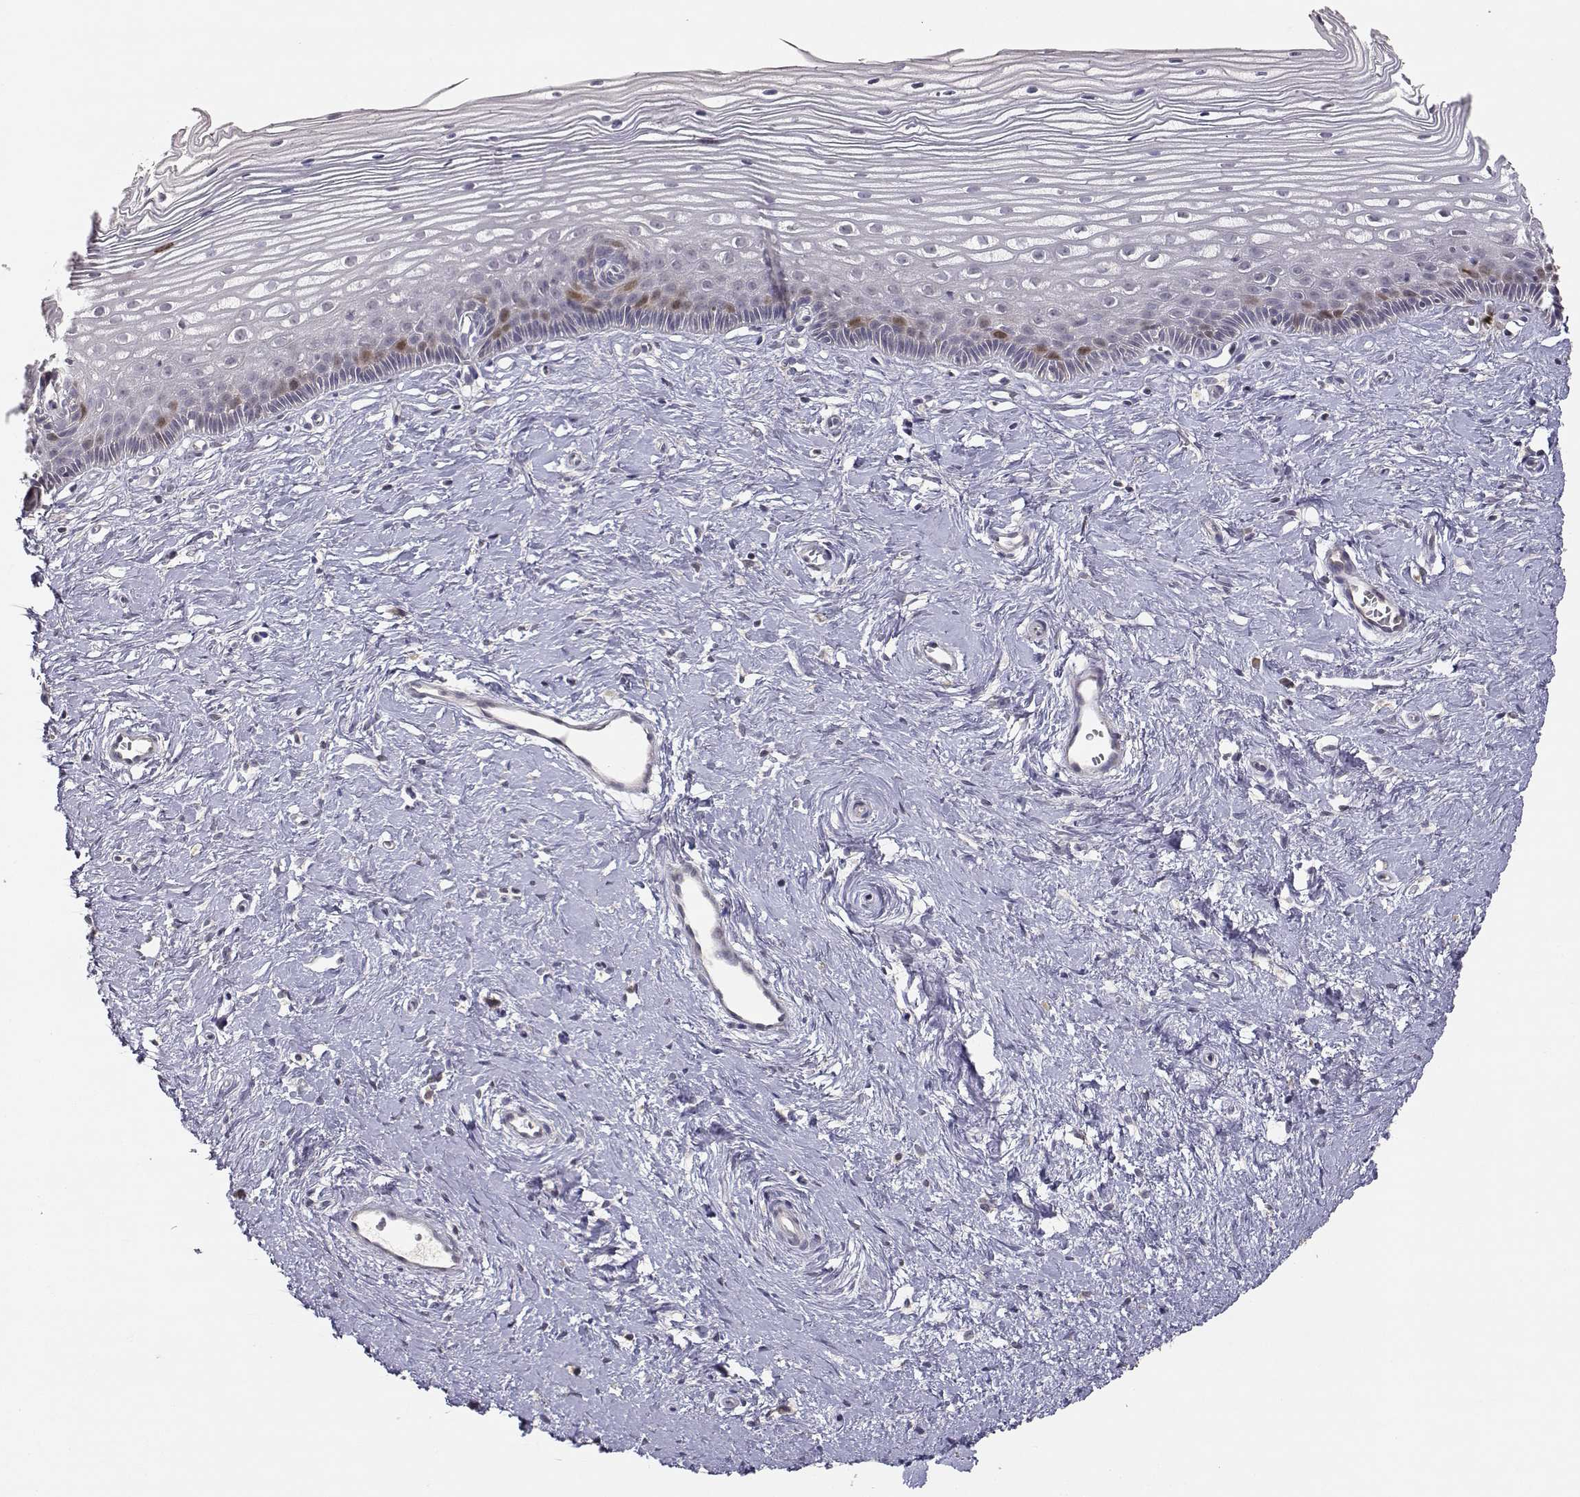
{"staining": {"intensity": "negative", "quantity": "none", "location": "none"}, "tissue": "cervix", "cell_type": "Glandular cells", "image_type": "normal", "snomed": [{"axis": "morphology", "description": "Normal tissue, NOS"}, {"axis": "topography", "description": "Cervix"}], "caption": "IHC micrograph of normal cervix stained for a protein (brown), which demonstrates no positivity in glandular cells.", "gene": "RAD51", "patient": {"sex": "female", "age": 40}}